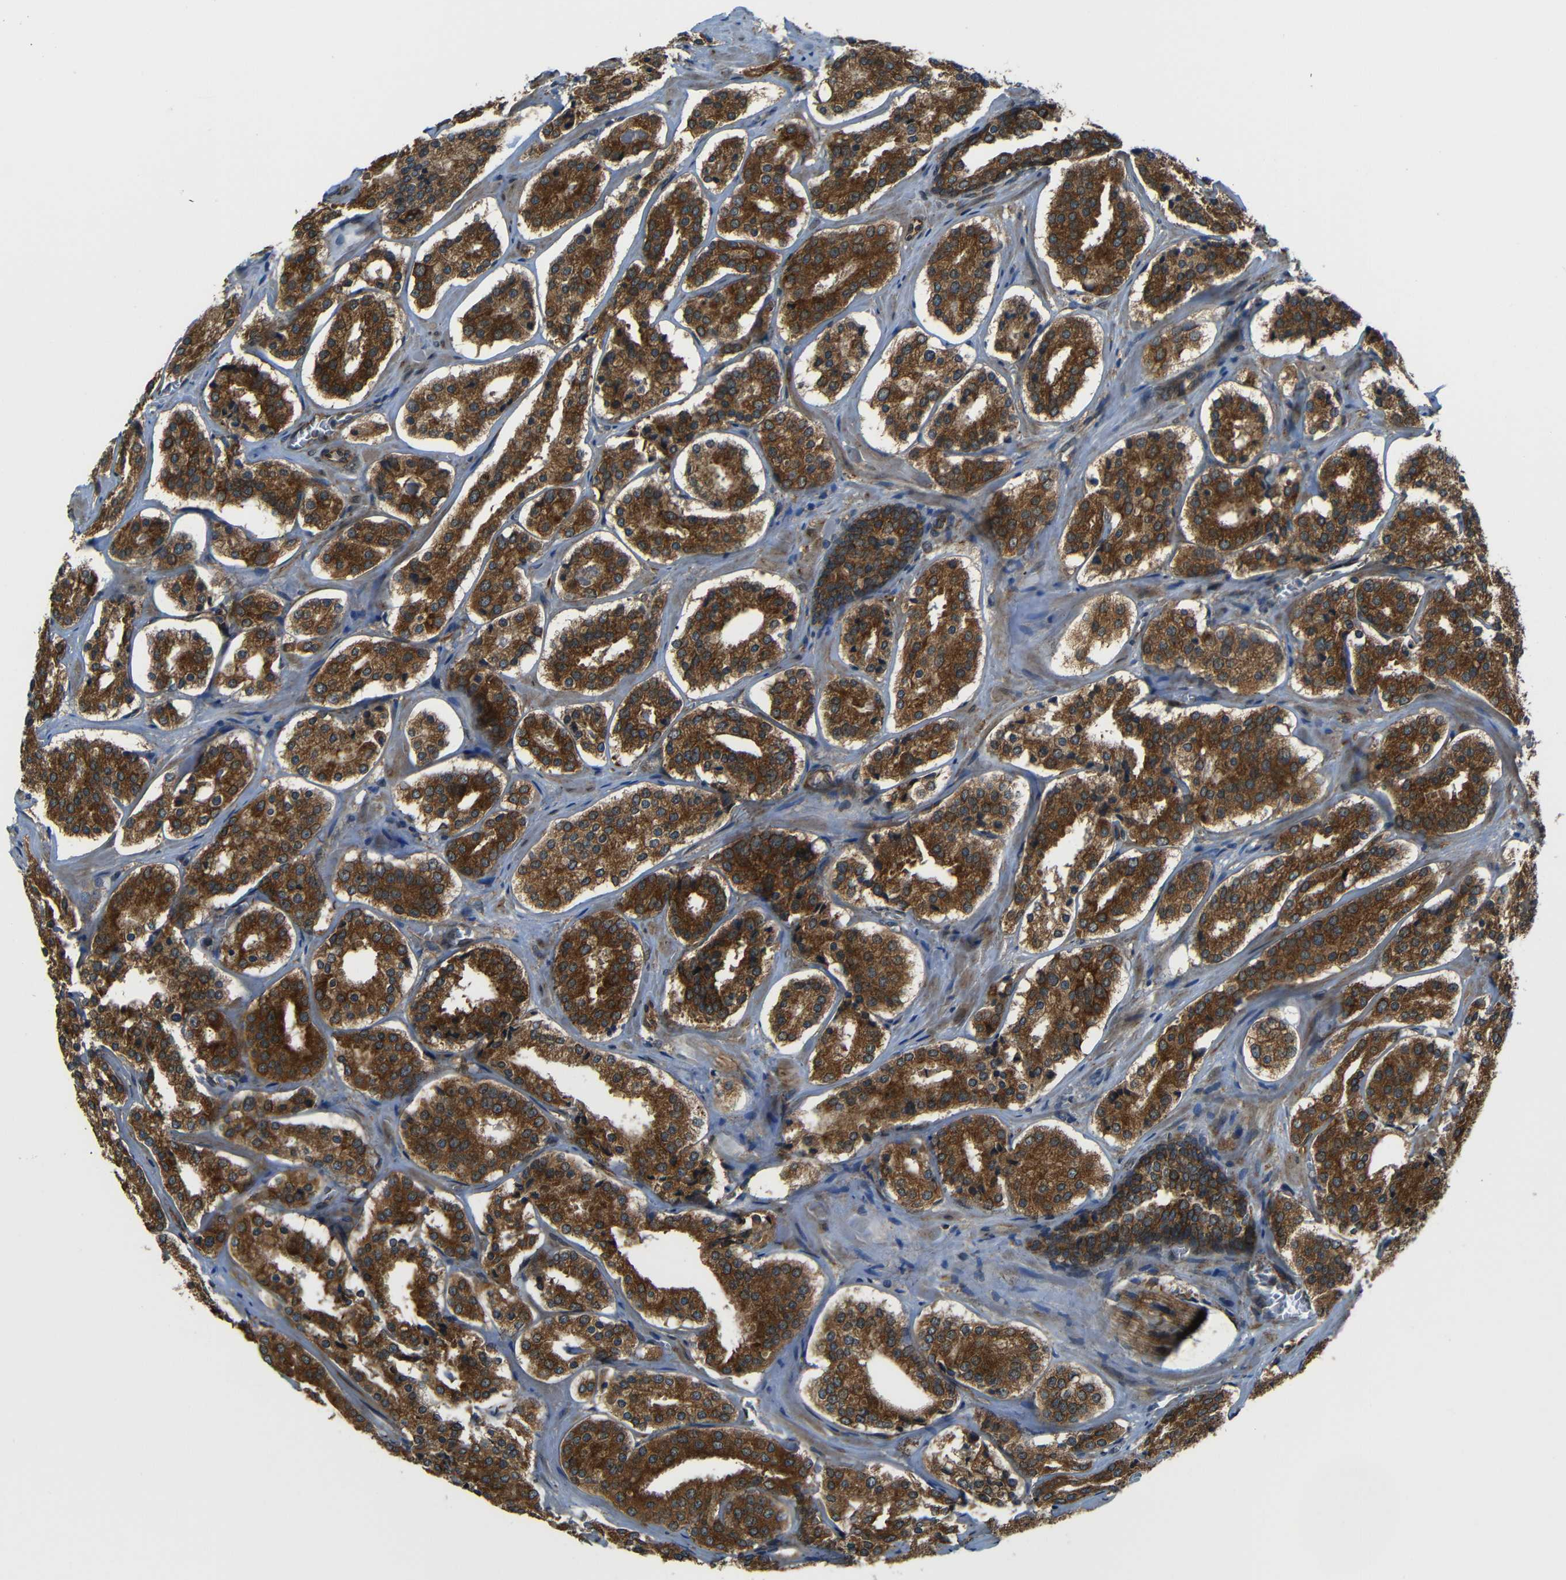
{"staining": {"intensity": "strong", "quantity": ">75%", "location": "cytoplasmic/membranous"}, "tissue": "prostate cancer", "cell_type": "Tumor cells", "image_type": "cancer", "snomed": [{"axis": "morphology", "description": "Adenocarcinoma, High grade"}, {"axis": "topography", "description": "Prostate"}], "caption": "The photomicrograph reveals a brown stain indicating the presence of a protein in the cytoplasmic/membranous of tumor cells in prostate cancer. The staining is performed using DAB brown chromogen to label protein expression. The nuclei are counter-stained blue using hematoxylin.", "gene": "VAPB", "patient": {"sex": "male", "age": 60}}